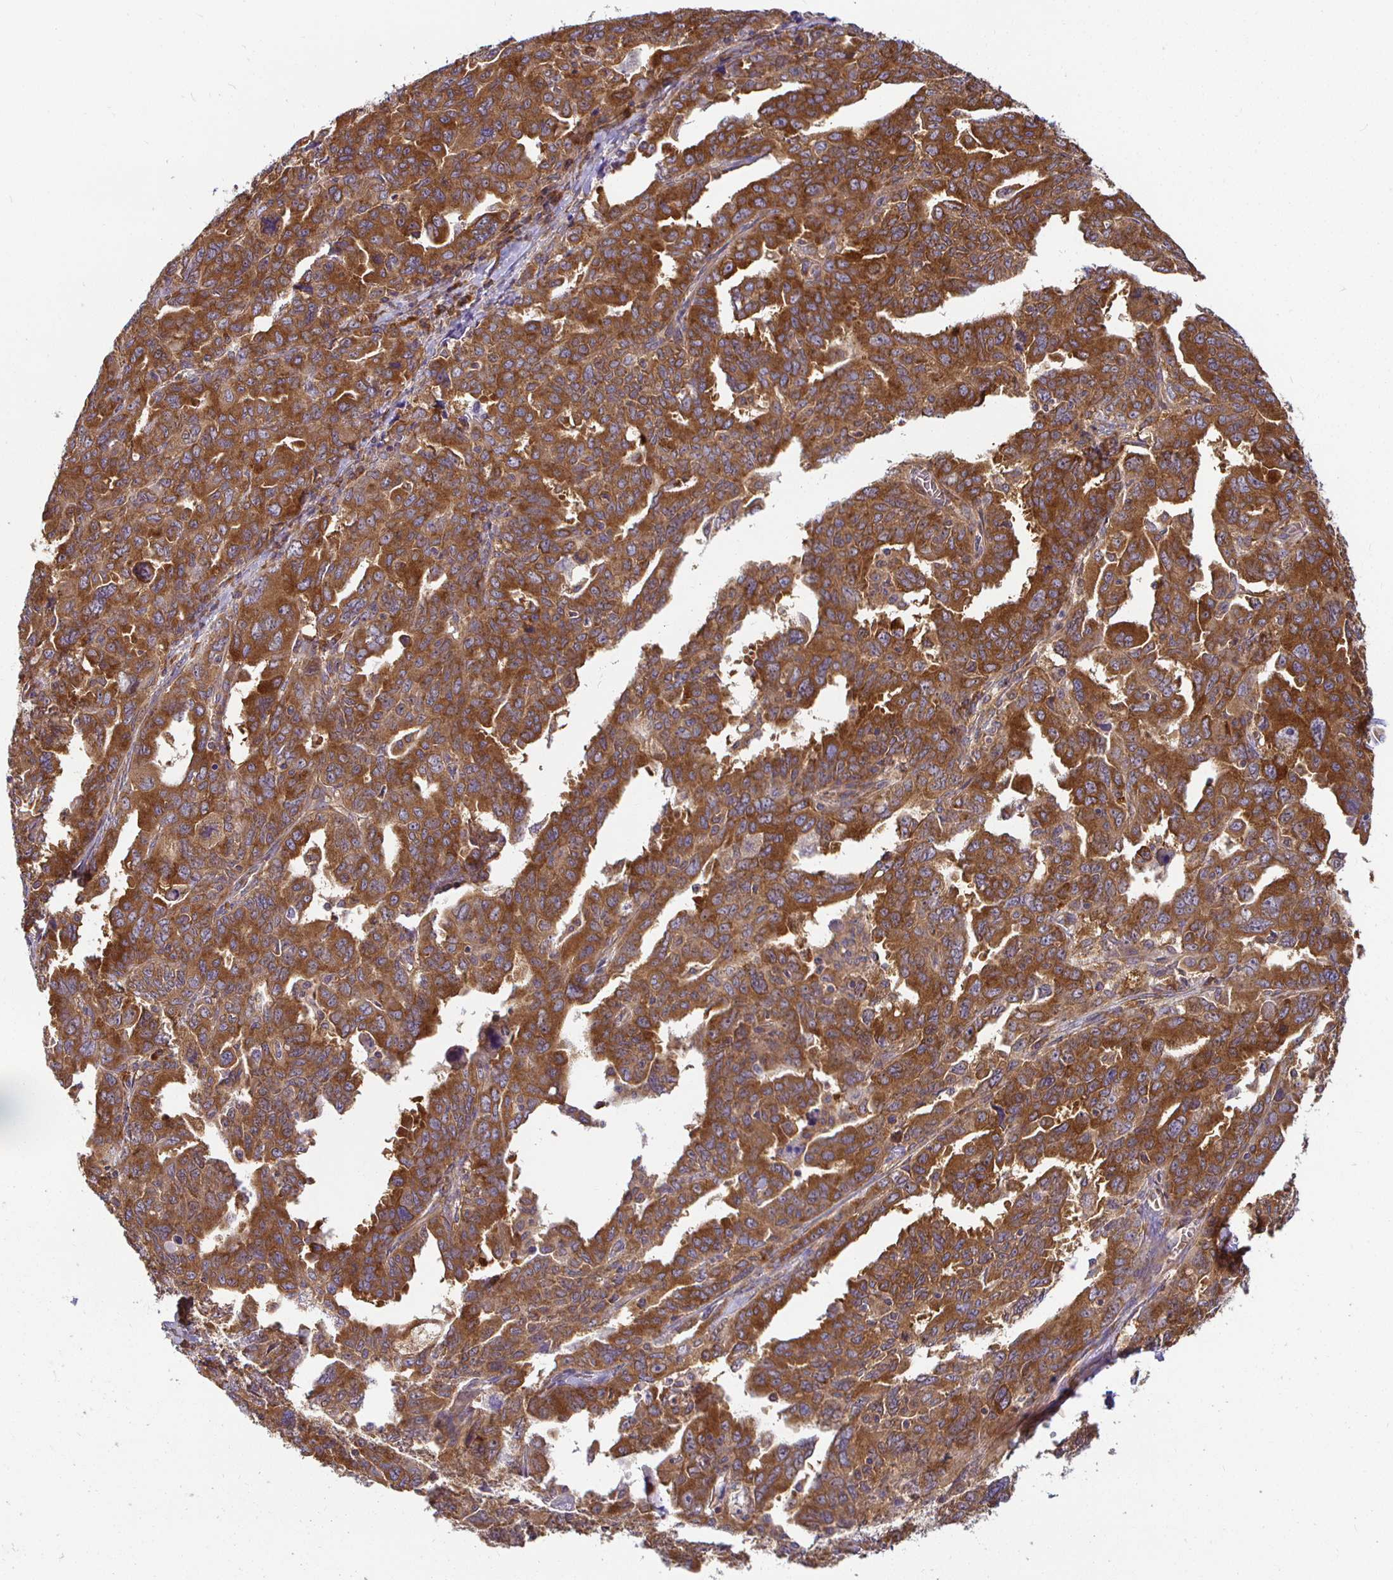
{"staining": {"intensity": "strong", "quantity": ">75%", "location": "cytoplasmic/membranous"}, "tissue": "ovarian cancer", "cell_type": "Tumor cells", "image_type": "cancer", "snomed": [{"axis": "morphology", "description": "Adenocarcinoma, NOS"}, {"axis": "morphology", "description": "Carcinoma, endometroid"}, {"axis": "topography", "description": "Ovary"}], "caption": "This histopathology image exhibits immunohistochemistry staining of ovarian endometroid carcinoma, with high strong cytoplasmic/membranous staining in about >75% of tumor cells.", "gene": "IRAK1", "patient": {"sex": "female", "age": 72}}